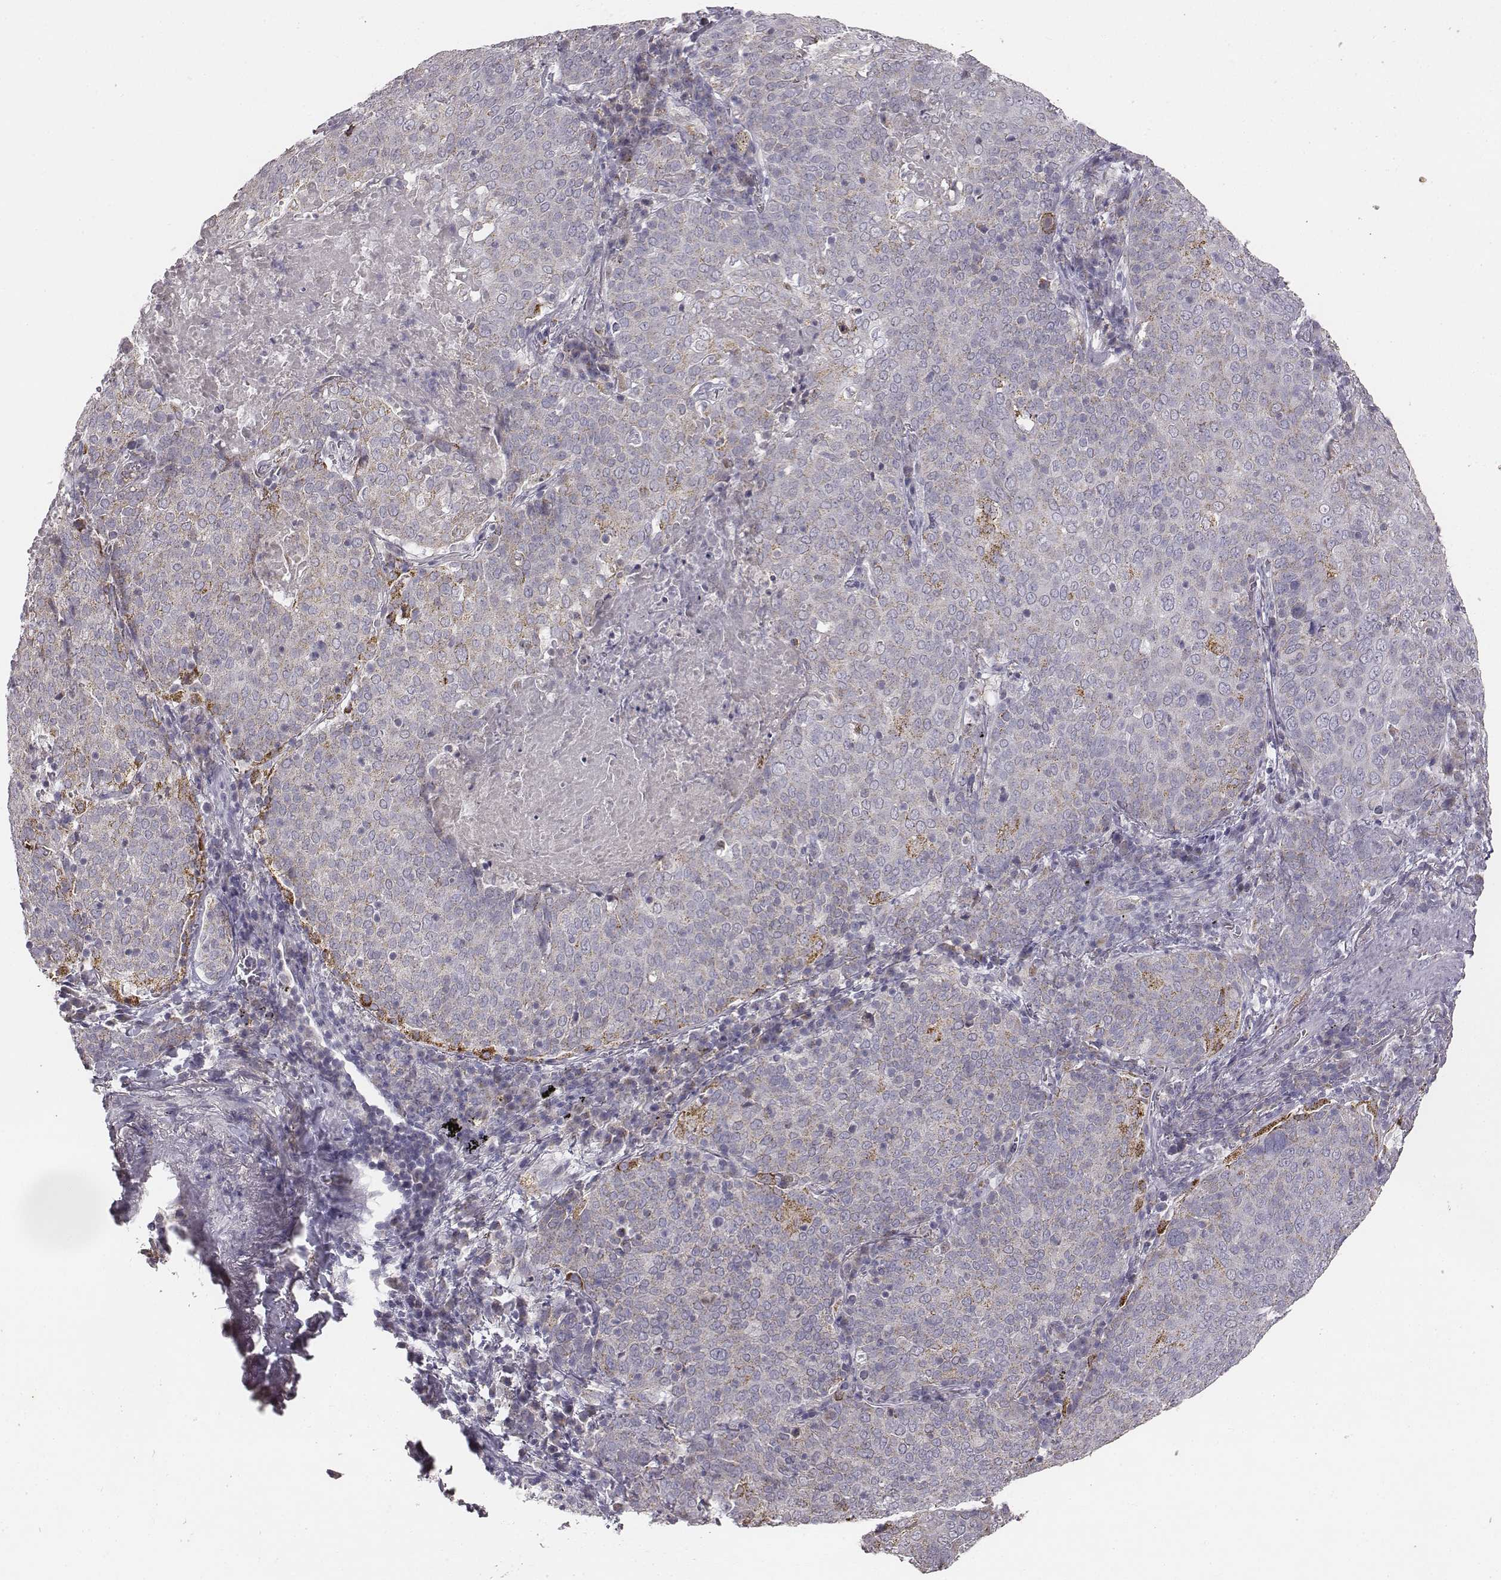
{"staining": {"intensity": "negative", "quantity": "none", "location": "none"}, "tissue": "lung cancer", "cell_type": "Tumor cells", "image_type": "cancer", "snomed": [{"axis": "morphology", "description": "Squamous cell carcinoma, NOS"}, {"axis": "topography", "description": "Lung"}], "caption": "Photomicrograph shows no significant protein staining in tumor cells of squamous cell carcinoma (lung). Brightfield microscopy of immunohistochemistry (IHC) stained with DAB (brown) and hematoxylin (blue), captured at high magnification.", "gene": "ABCD3", "patient": {"sex": "male", "age": 82}}